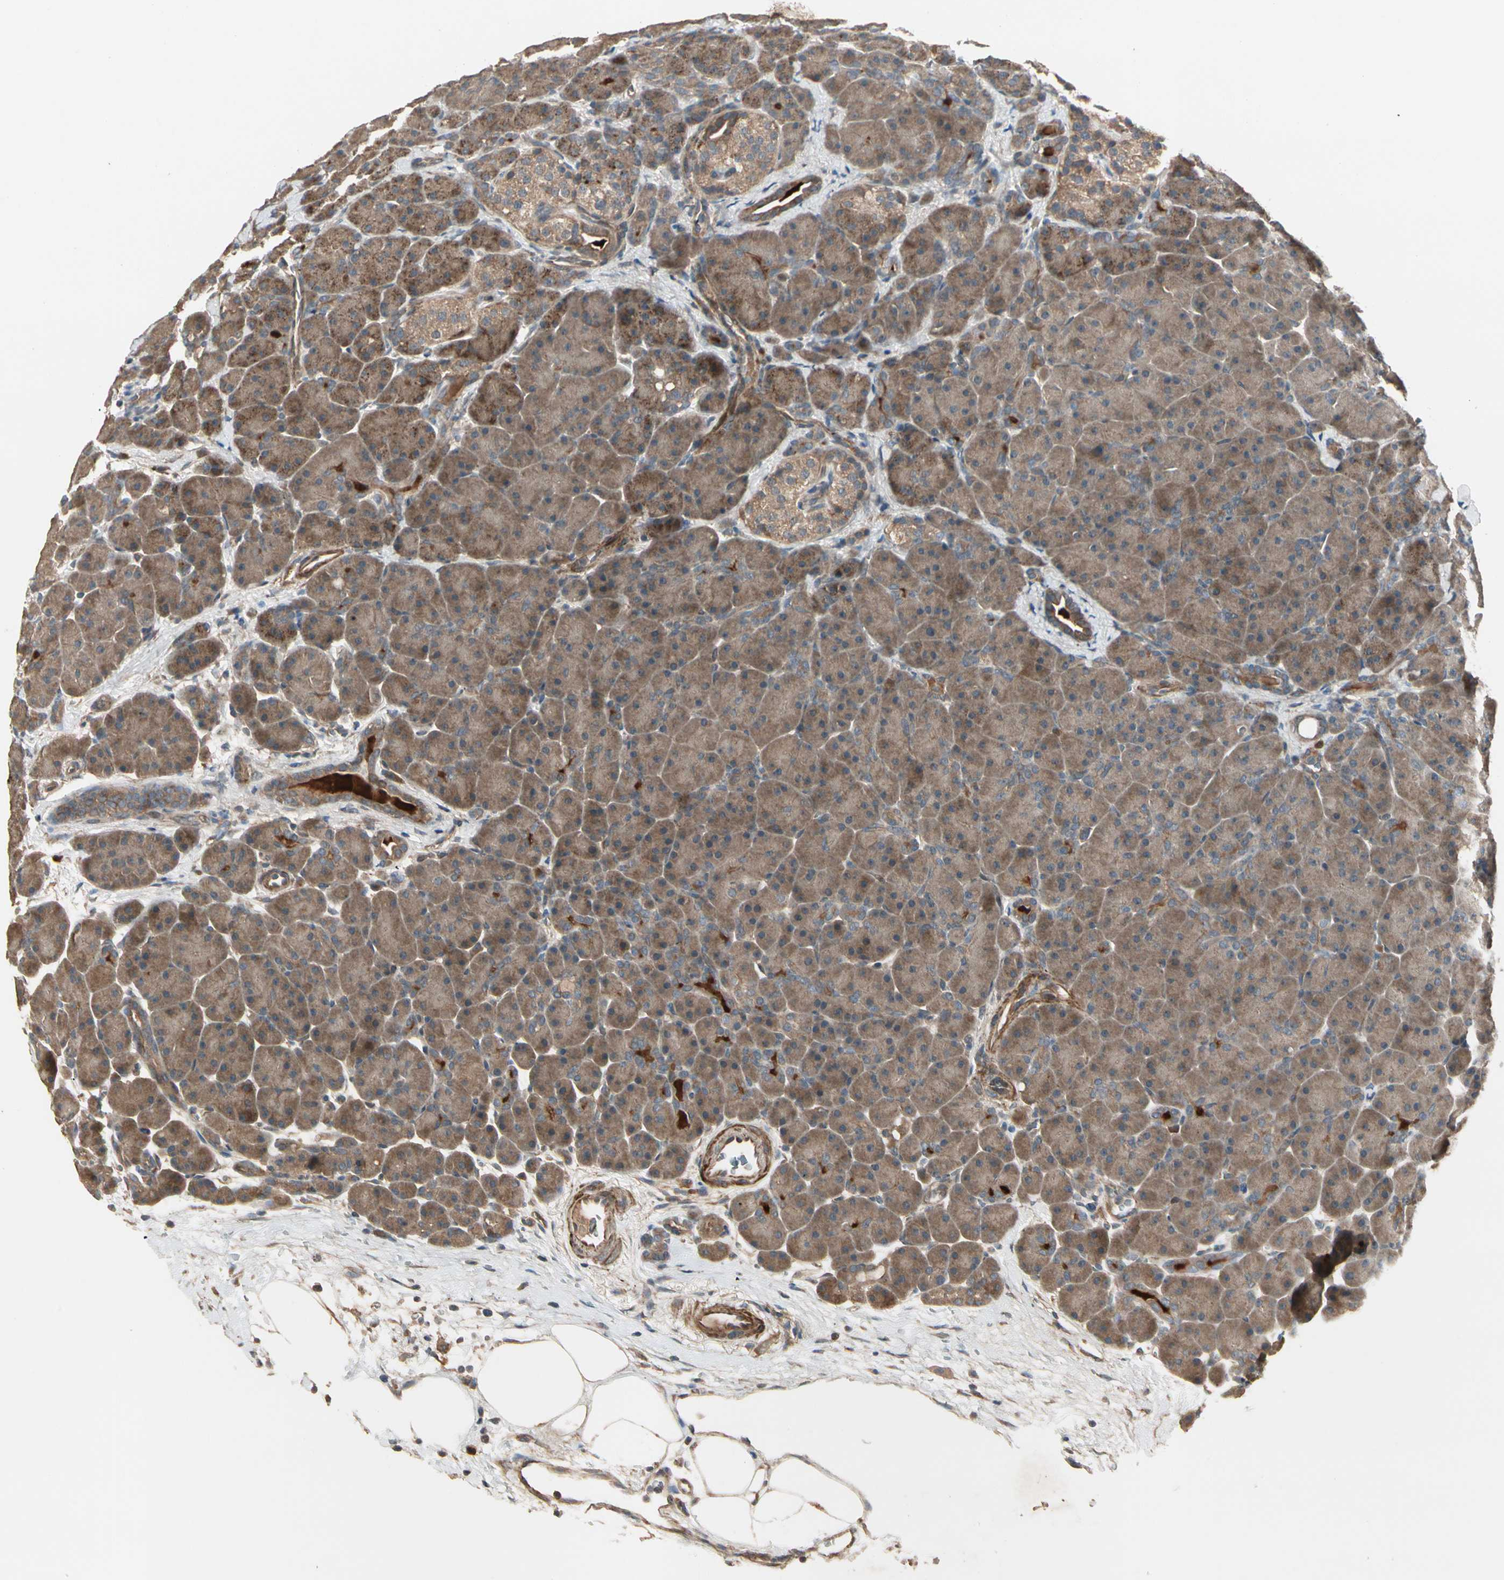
{"staining": {"intensity": "moderate", "quantity": ">75%", "location": "cytoplasmic/membranous"}, "tissue": "pancreas", "cell_type": "Exocrine glandular cells", "image_type": "normal", "snomed": [{"axis": "morphology", "description": "Normal tissue, NOS"}, {"axis": "topography", "description": "Pancreas"}], "caption": "Protein expression analysis of benign pancreas demonstrates moderate cytoplasmic/membranous expression in approximately >75% of exocrine glandular cells. (Brightfield microscopy of DAB IHC at high magnification).", "gene": "ACVR1", "patient": {"sex": "male", "age": 66}}